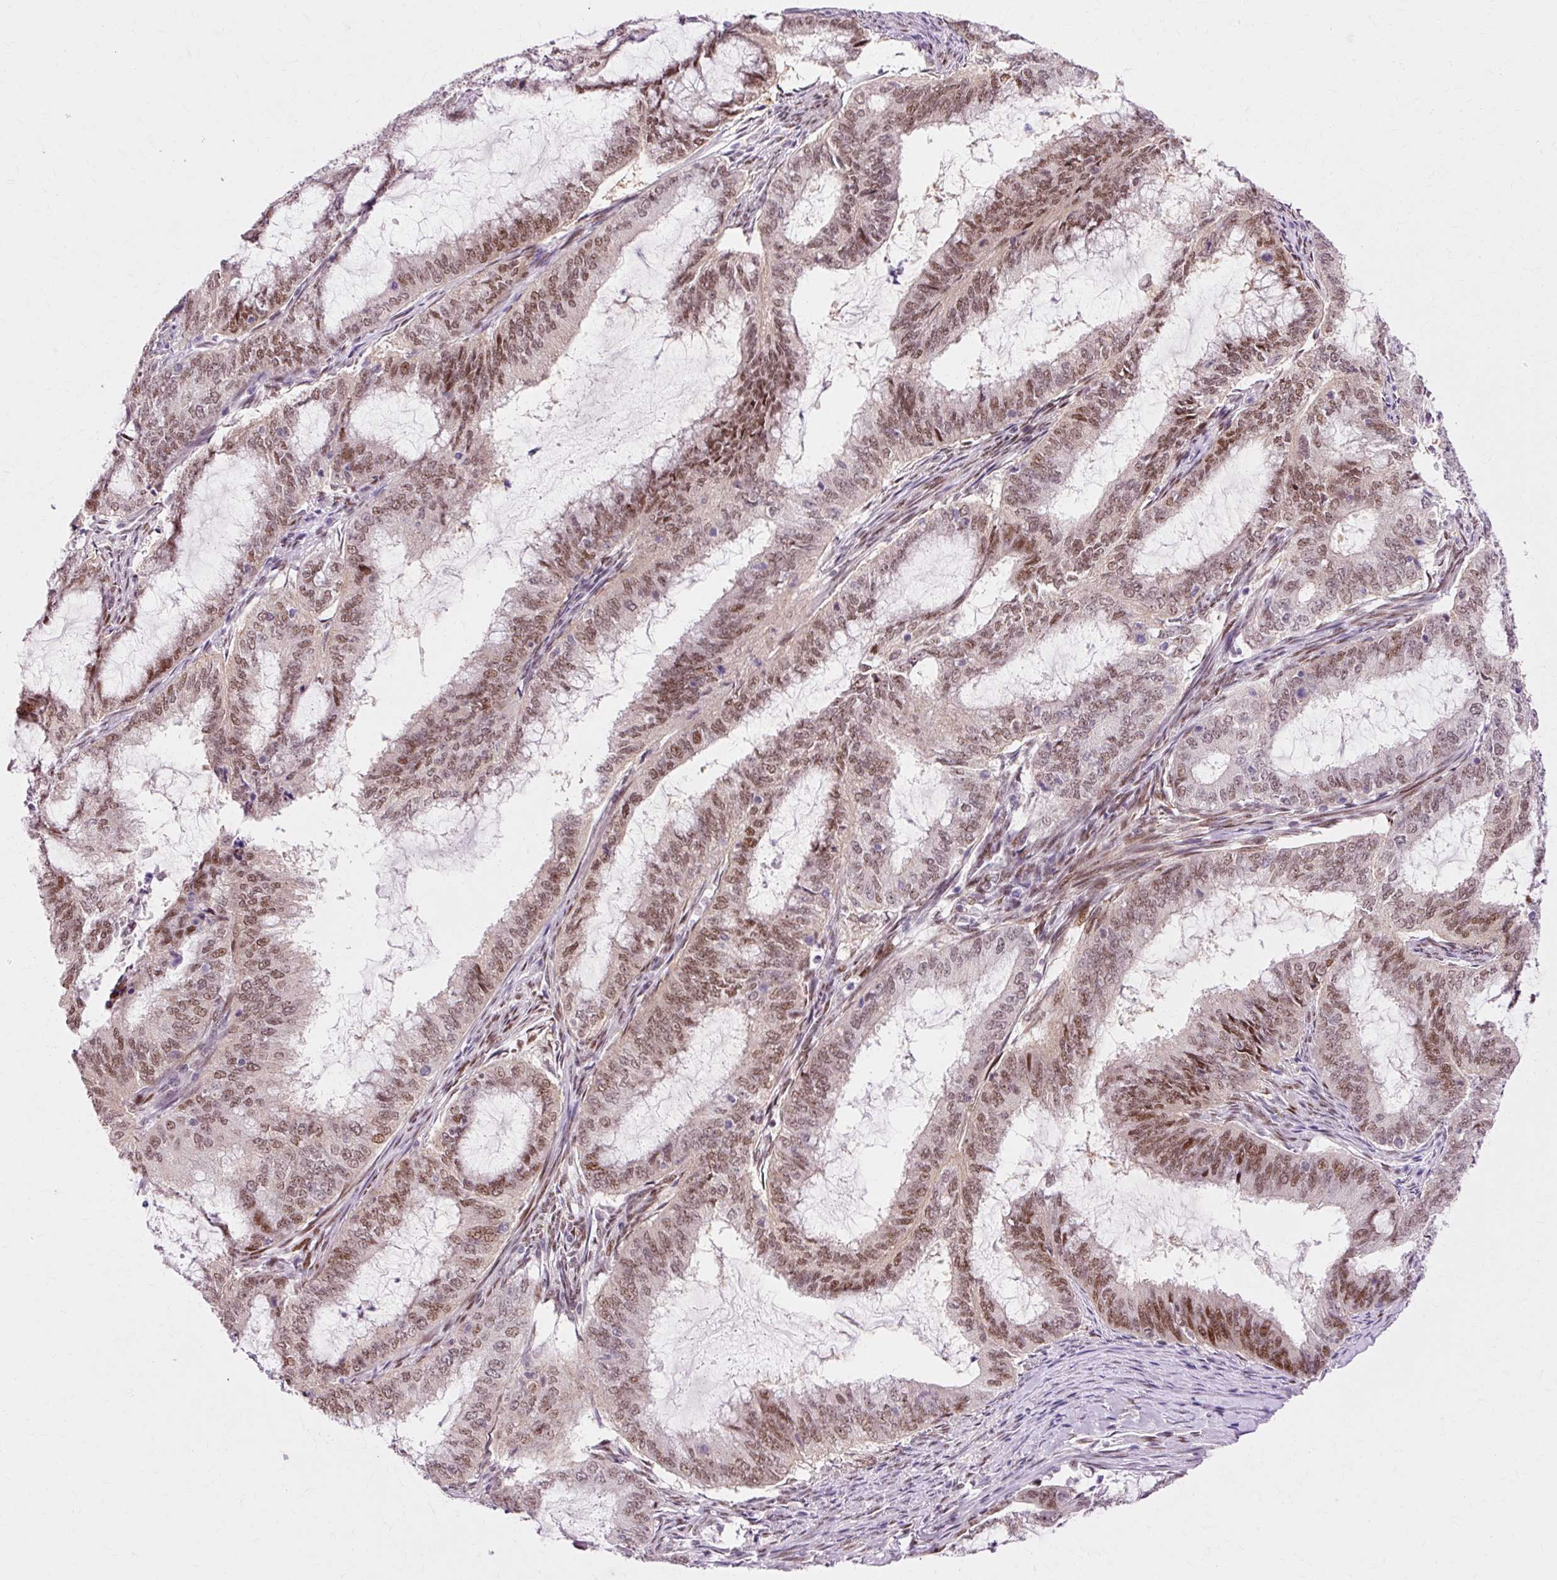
{"staining": {"intensity": "moderate", "quantity": ">75%", "location": "nuclear"}, "tissue": "endometrial cancer", "cell_type": "Tumor cells", "image_type": "cancer", "snomed": [{"axis": "morphology", "description": "Adenocarcinoma, NOS"}, {"axis": "topography", "description": "Endometrium"}], "caption": "Immunohistochemical staining of adenocarcinoma (endometrial) demonstrates moderate nuclear protein positivity in about >75% of tumor cells. The protein of interest is shown in brown color, while the nuclei are stained blue.", "gene": "MACROD2", "patient": {"sex": "female", "age": 51}}